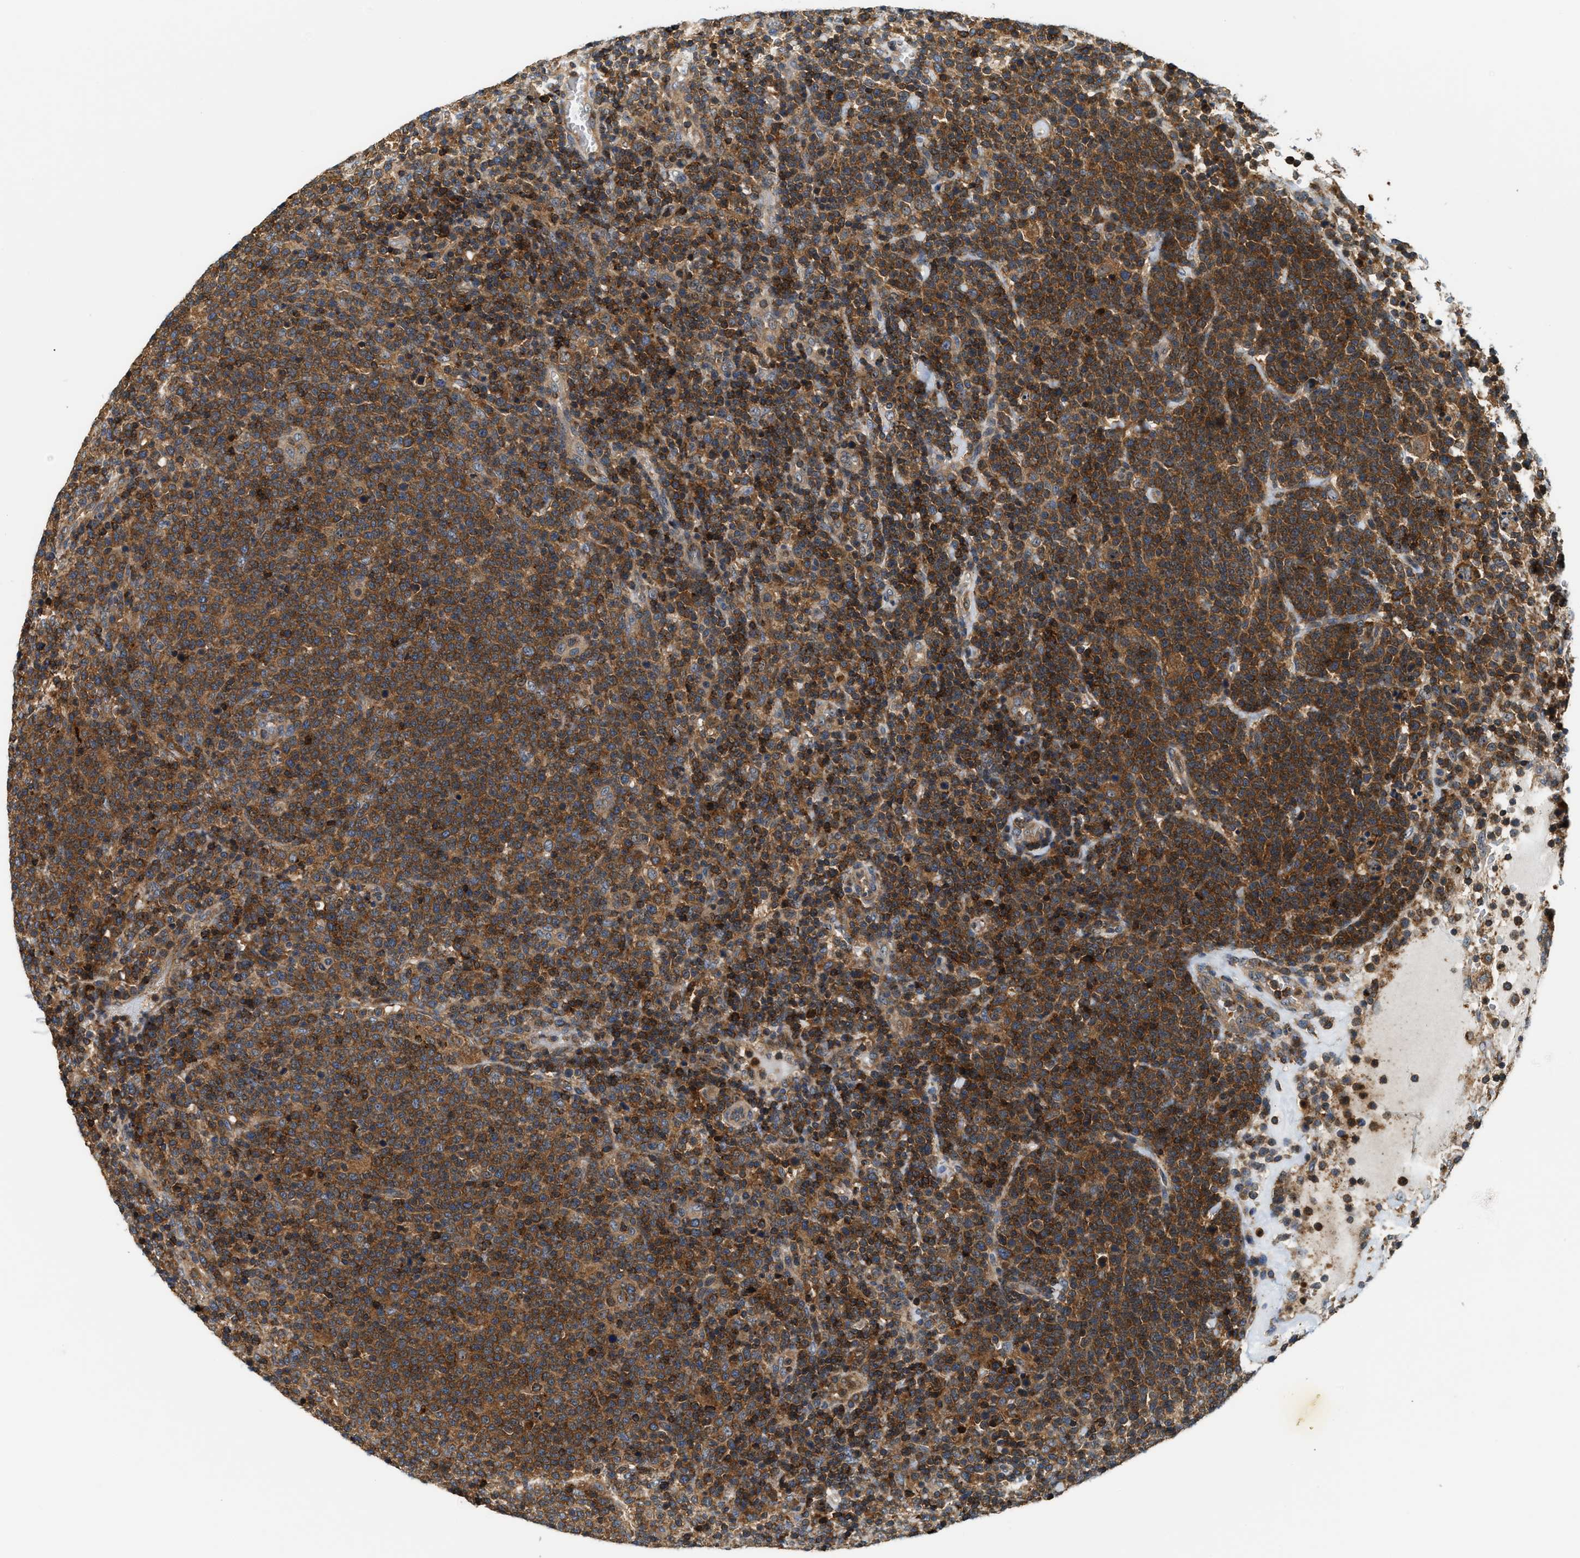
{"staining": {"intensity": "moderate", "quantity": ">75%", "location": "cytoplasmic/membranous"}, "tissue": "lymphoma", "cell_type": "Tumor cells", "image_type": "cancer", "snomed": [{"axis": "morphology", "description": "Malignant lymphoma, non-Hodgkin's type, High grade"}, {"axis": "topography", "description": "Lymph node"}], "caption": "About >75% of tumor cells in lymphoma exhibit moderate cytoplasmic/membranous protein positivity as visualized by brown immunohistochemical staining.", "gene": "SNX5", "patient": {"sex": "male", "age": 61}}